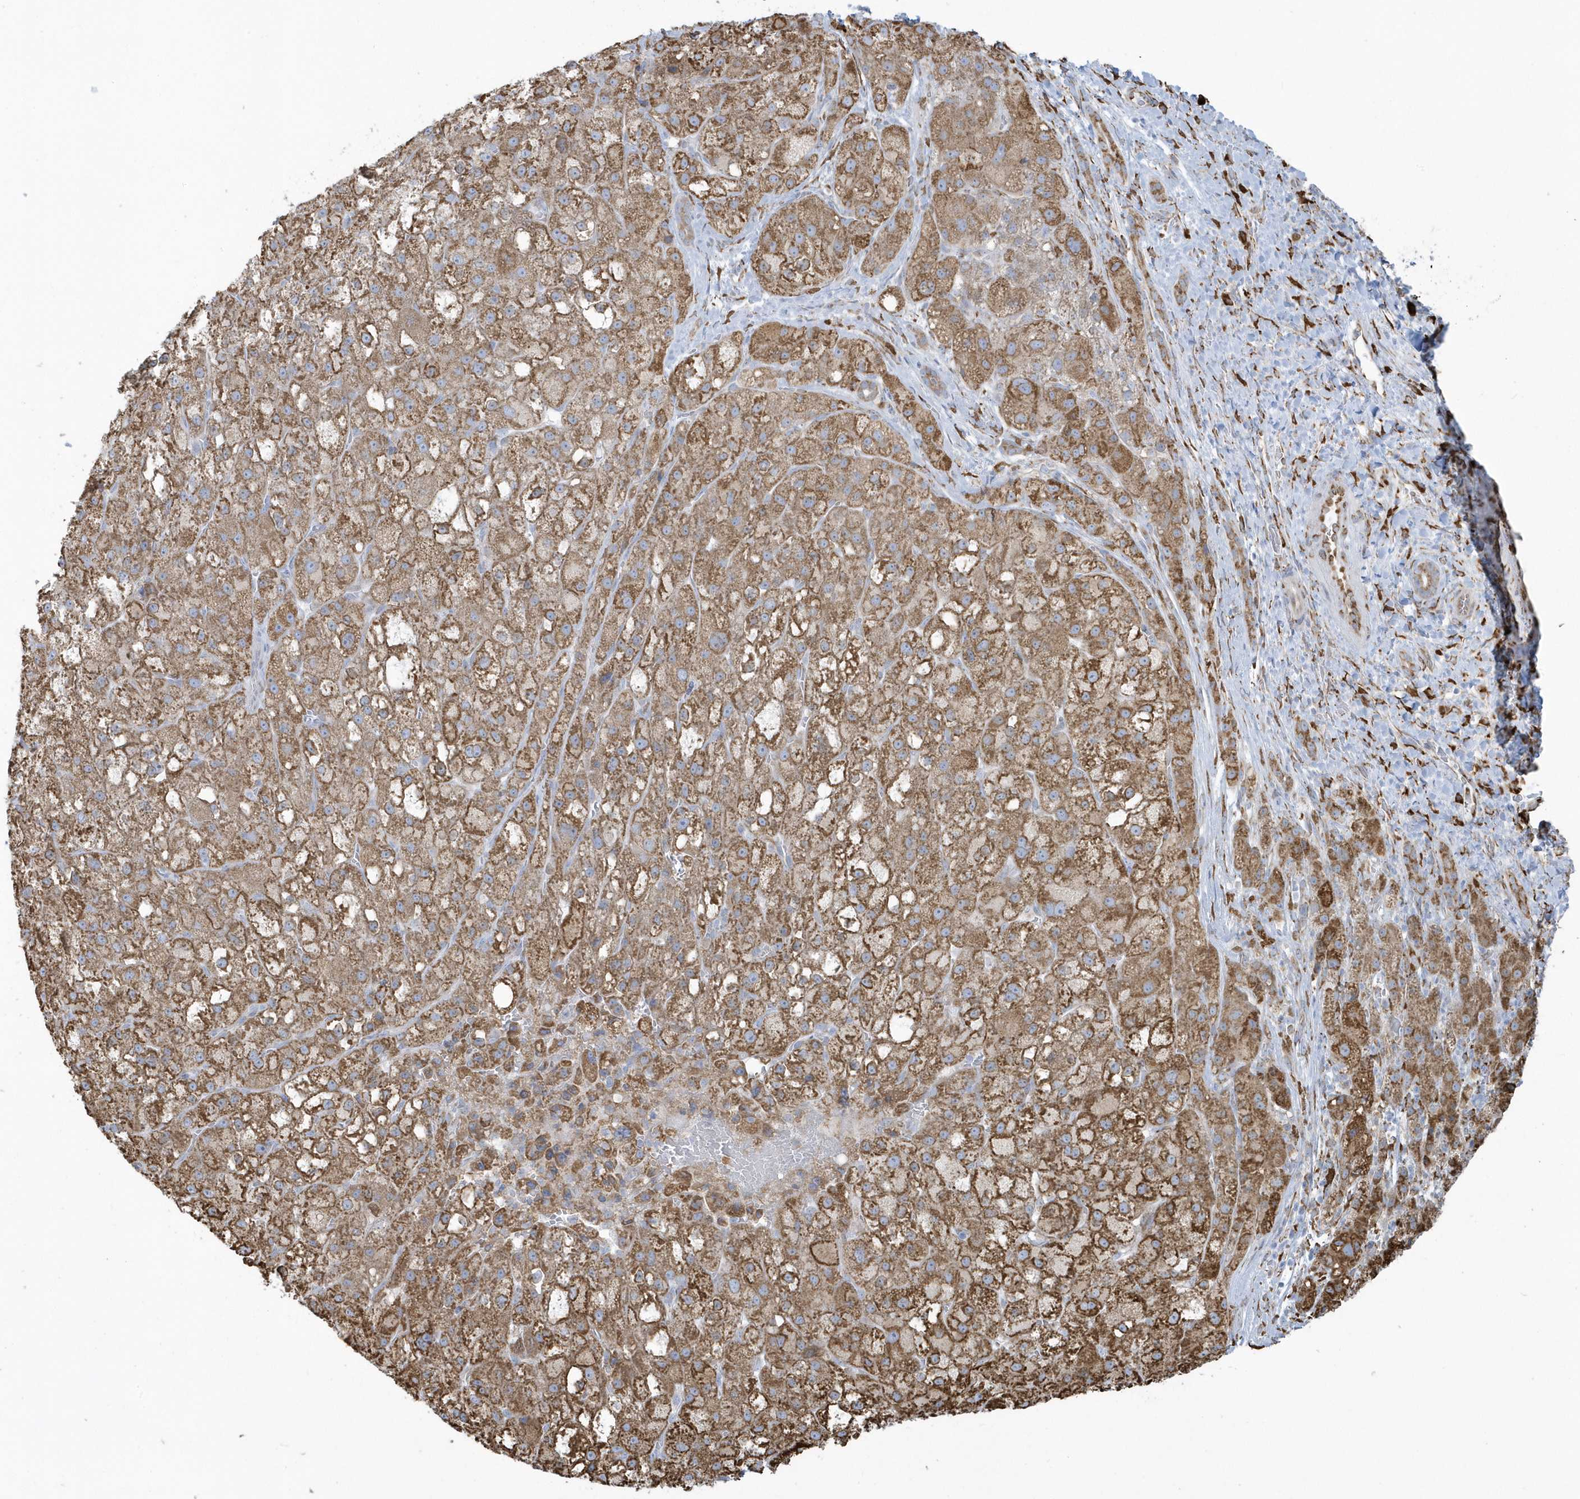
{"staining": {"intensity": "moderate", "quantity": ">75%", "location": "cytoplasmic/membranous"}, "tissue": "liver cancer", "cell_type": "Tumor cells", "image_type": "cancer", "snomed": [{"axis": "morphology", "description": "Carcinoma, Hepatocellular, NOS"}, {"axis": "topography", "description": "Liver"}], "caption": "Immunohistochemistry staining of hepatocellular carcinoma (liver), which demonstrates medium levels of moderate cytoplasmic/membranous positivity in about >75% of tumor cells indicating moderate cytoplasmic/membranous protein positivity. The staining was performed using DAB (brown) for protein detection and nuclei were counterstained in hematoxylin (blue).", "gene": "DCAF1", "patient": {"sex": "male", "age": 57}}